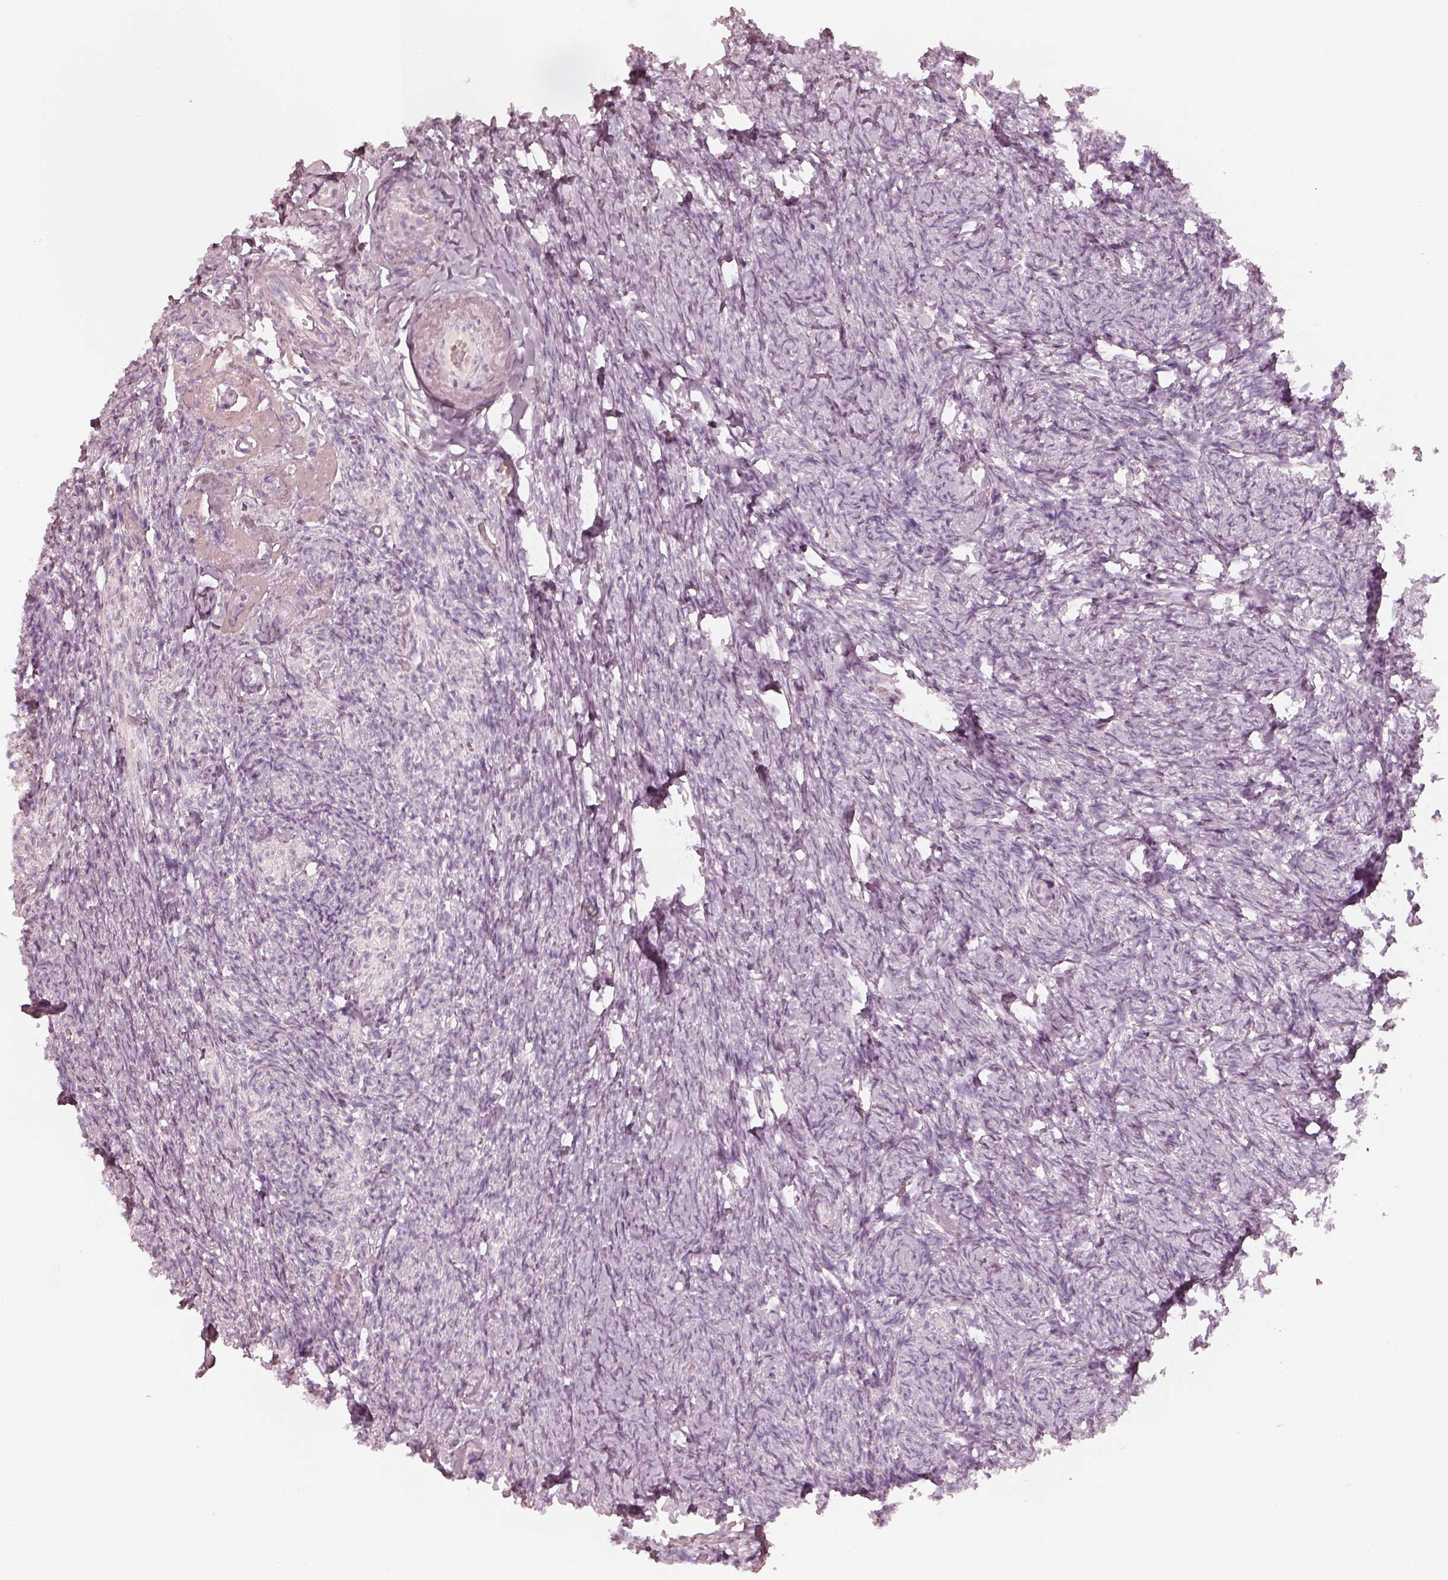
{"staining": {"intensity": "negative", "quantity": "none", "location": "none"}, "tissue": "ovary", "cell_type": "Follicle cells", "image_type": "normal", "snomed": [{"axis": "morphology", "description": "Normal tissue, NOS"}, {"axis": "topography", "description": "Ovary"}], "caption": "An immunohistochemistry image of normal ovary is shown. There is no staining in follicle cells of ovary. The staining is performed using DAB (3,3'-diaminobenzidine) brown chromogen with nuclei counter-stained in using hematoxylin.", "gene": "KRT82", "patient": {"sex": "female", "age": 72}}